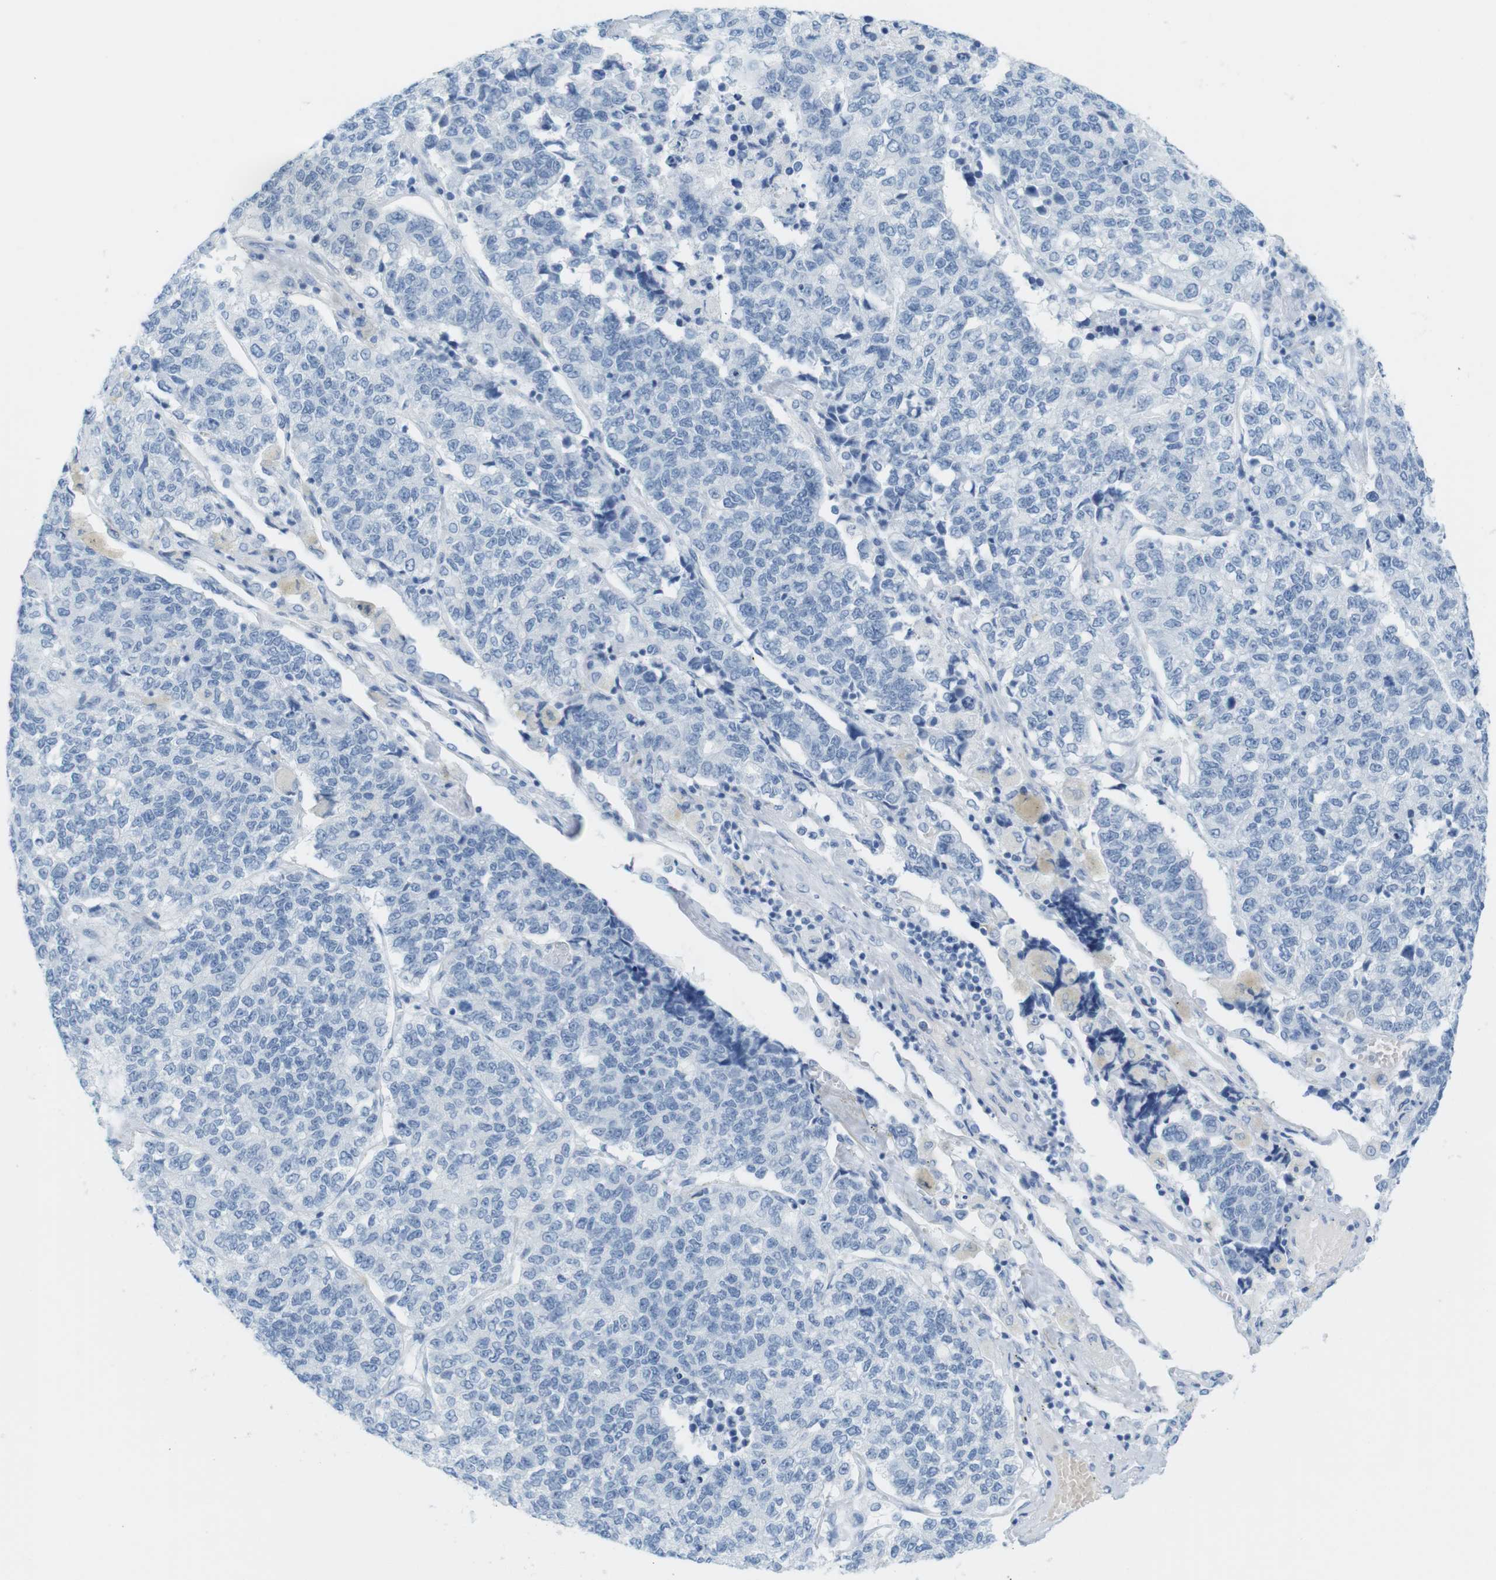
{"staining": {"intensity": "negative", "quantity": "none", "location": "none"}, "tissue": "lung cancer", "cell_type": "Tumor cells", "image_type": "cancer", "snomed": [{"axis": "morphology", "description": "Adenocarcinoma, NOS"}, {"axis": "topography", "description": "Lung"}], "caption": "A histopathology image of lung adenocarcinoma stained for a protein reveals no brown staining in tumor cells.", "gene": "TNNT2", "patient": {"sex": "male", "age": 49}}